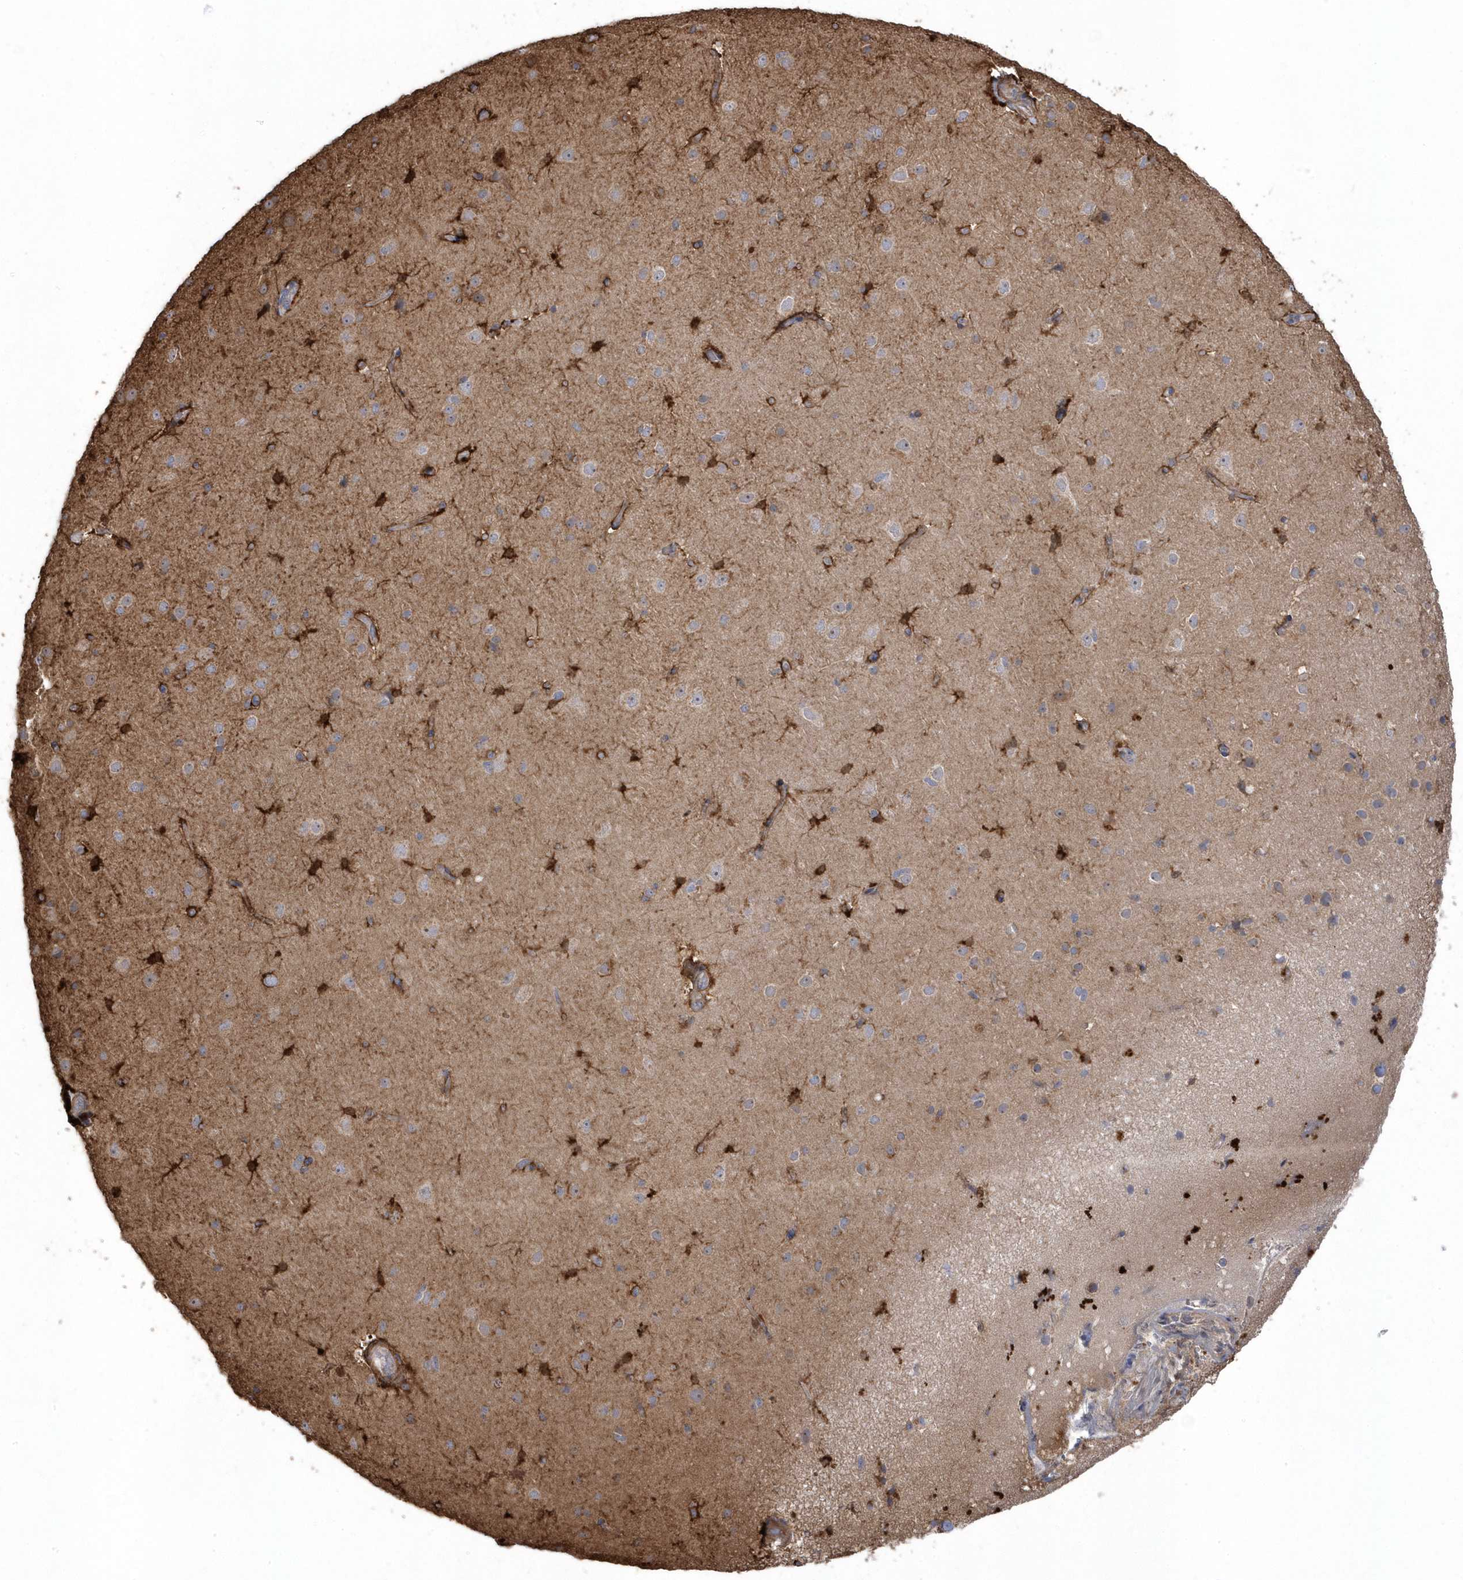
{"staining": {"intensity": "strong", "quantity": ">75%", "location": "cytoplasmic/membranous"}, "tissue": "cerebral cortex", "cell_type": "Endothelial cells", "image_type": "normal", "snomed": [{"axis": "morphology", "description": "Normal tissue, NOS"}, {"axis": "topography", "description": "Cerebral cortex"}], "caption": "About >75% of endothelial cells in unremarkable human cerebral cortex reveal strong cytoplasmic/membranous protein staining as visualized by brown immunohistochemical staining.", "gene": "GTPBP6", "patient": {"sex": "male", "age": 34}}